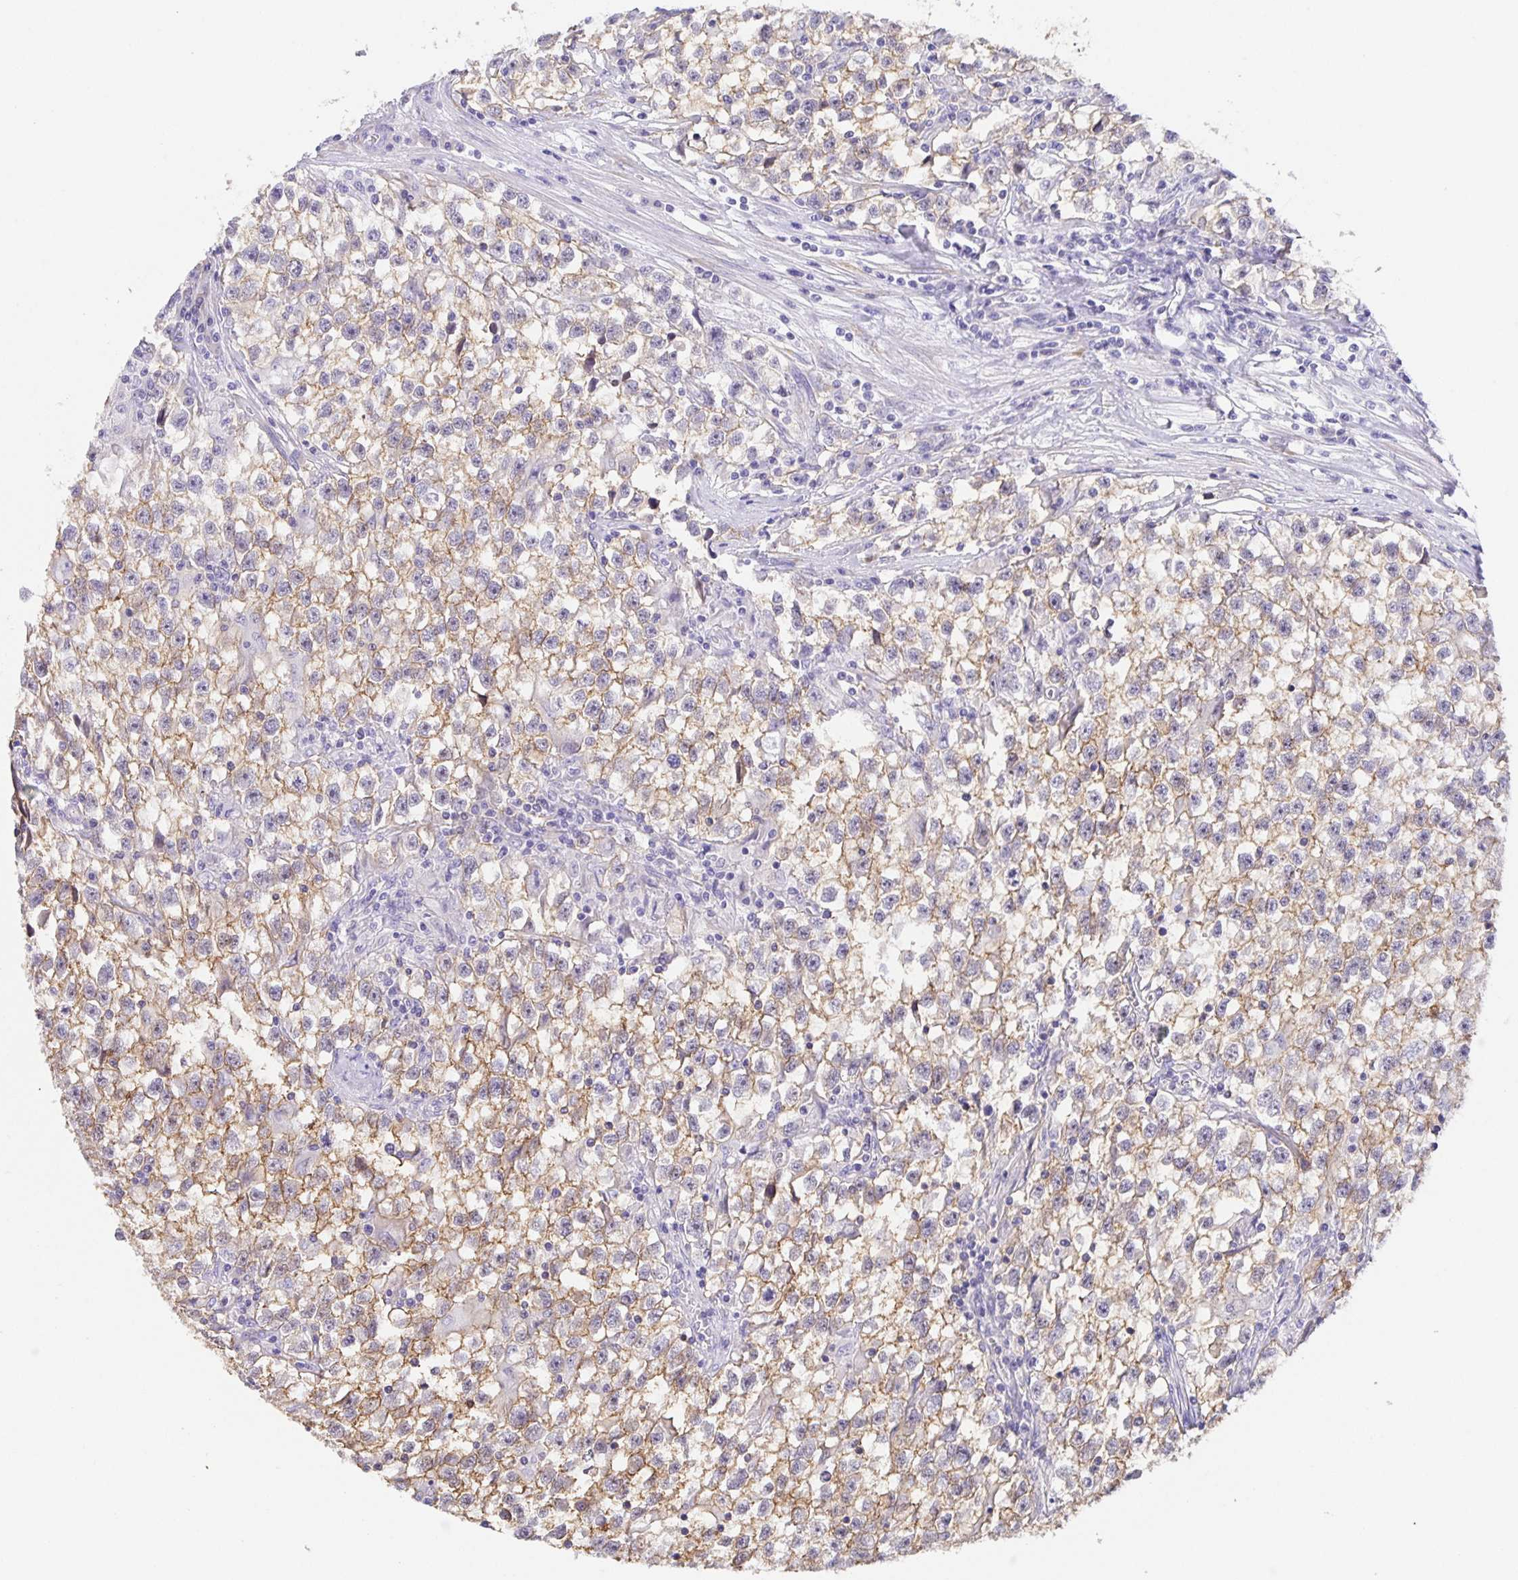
{"staining": {"intensity": "moderate", "quantity": "25%-75%", "location": "cytoplasmic/membranous"}, "tissue": "testis cancer", "cell_type": "Tumor cells", "image_type": "cancer", "snomed": [{"axis": "morphology", "description": "Seminoma, NOS"}, {"axis": "topography", "description": "Testis"}], "caption": "Immunohistochemistry staining of seminoma (testis), which shows medium levels of moderate cytoplasmic/membranous expression in about 25%-75% of tumor cells indicating moderate cytoplasmic/membranous protein staining. The staining was performed using DAB (brown) for protein detection and nuclei were counterstained in hematoxylin (blue).", "gene": "PRR36", "patient": {"sex": "male", "age": 31}}